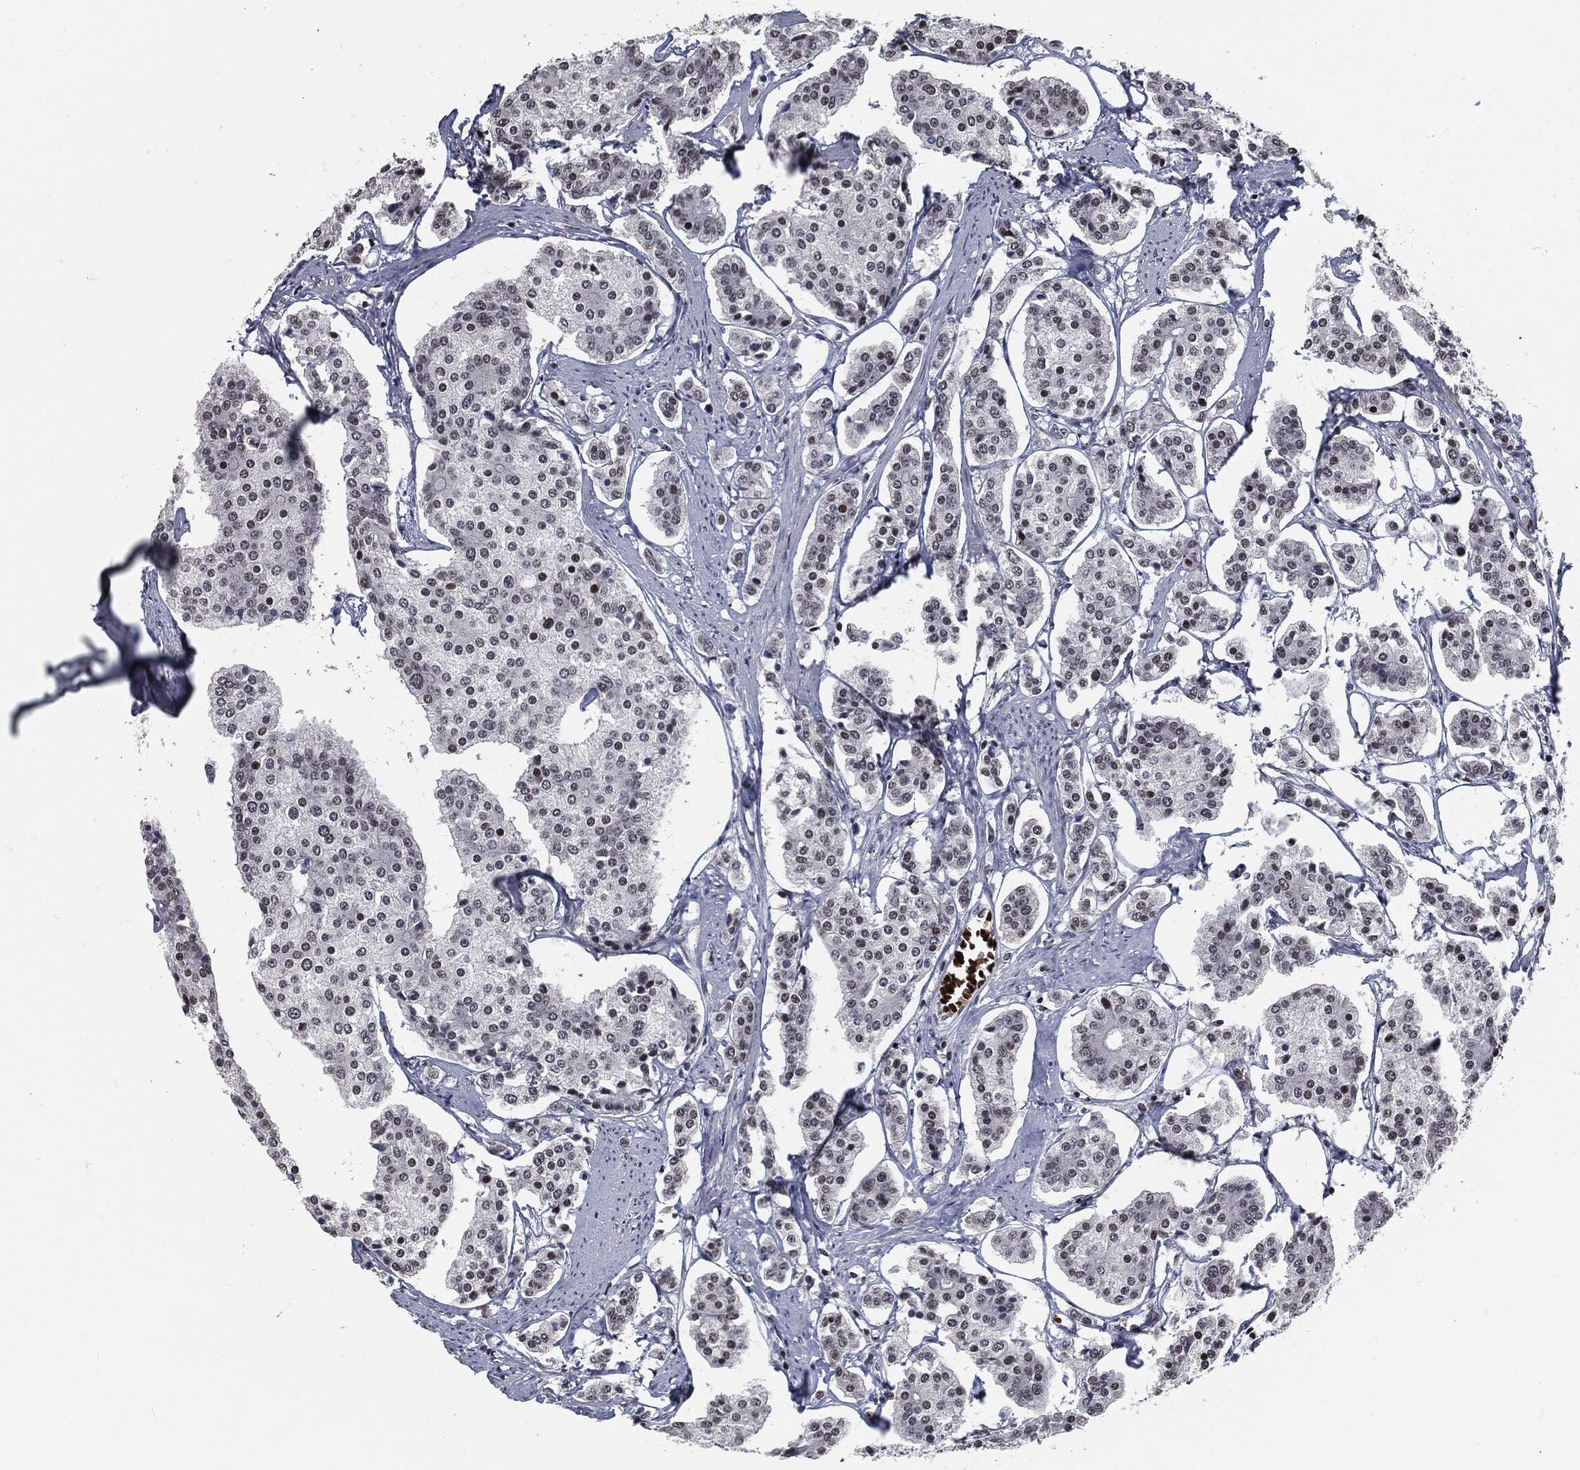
{"staining": {"intensity": "strong", "quantity": "<25%", "location": "nuclear"}, "tissue": "carcinoid", "cell_type": "Tumor cells", "image_type": "cancer", "snomed": [{"axis": "morphology", "description": "Carcinoid, malignant, NOS"}, {"axis": "topography", "description": "Small intestine"}], "caption": "About <25% of tumor cells in carcinoid (malignant) demonstrate strong nuclear protein positivity as visualized by brown immunohistochemical staining.", "gene": "ANXA1", "patient": {"sex": "female", "age": 65}}